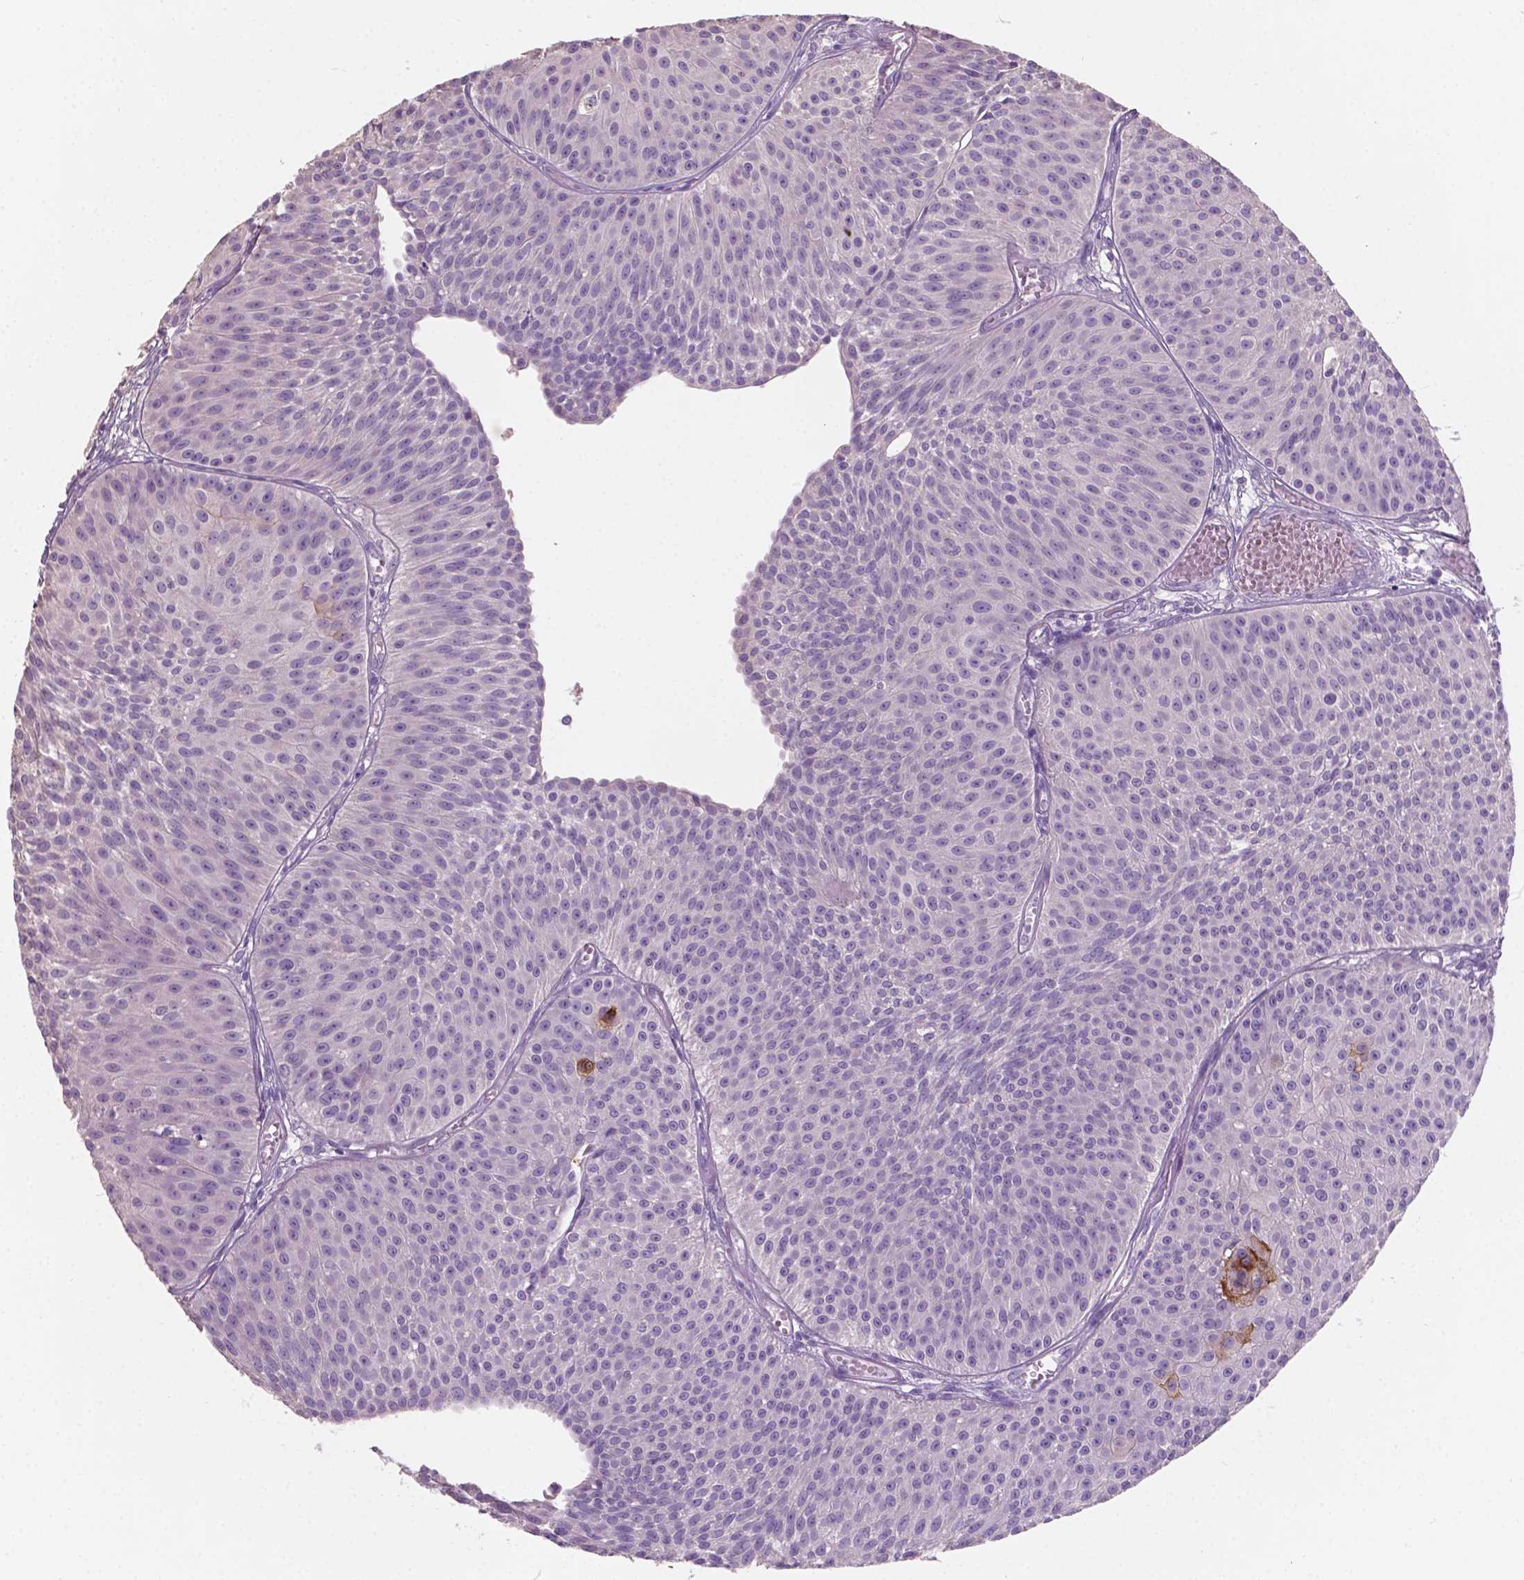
{"staining": {"intensity": "negative", "quantity": "none", "location": "none"}, "tissue": "urothelial cancer", "cell_type": "Tumor cells", "image_type": "cancer", "snomed": [{"axis": "morphology", "description": "Urothelial carcinoma, Low grade"}, {"axis": "topography", "description": "Urinary bladder"}], "caption": "Tumor cells are negative for brown protein staining in urothelial carcinoma (low-grade).", "gene": "SBSN", "patient": {"sex": "male", "age": 63}}